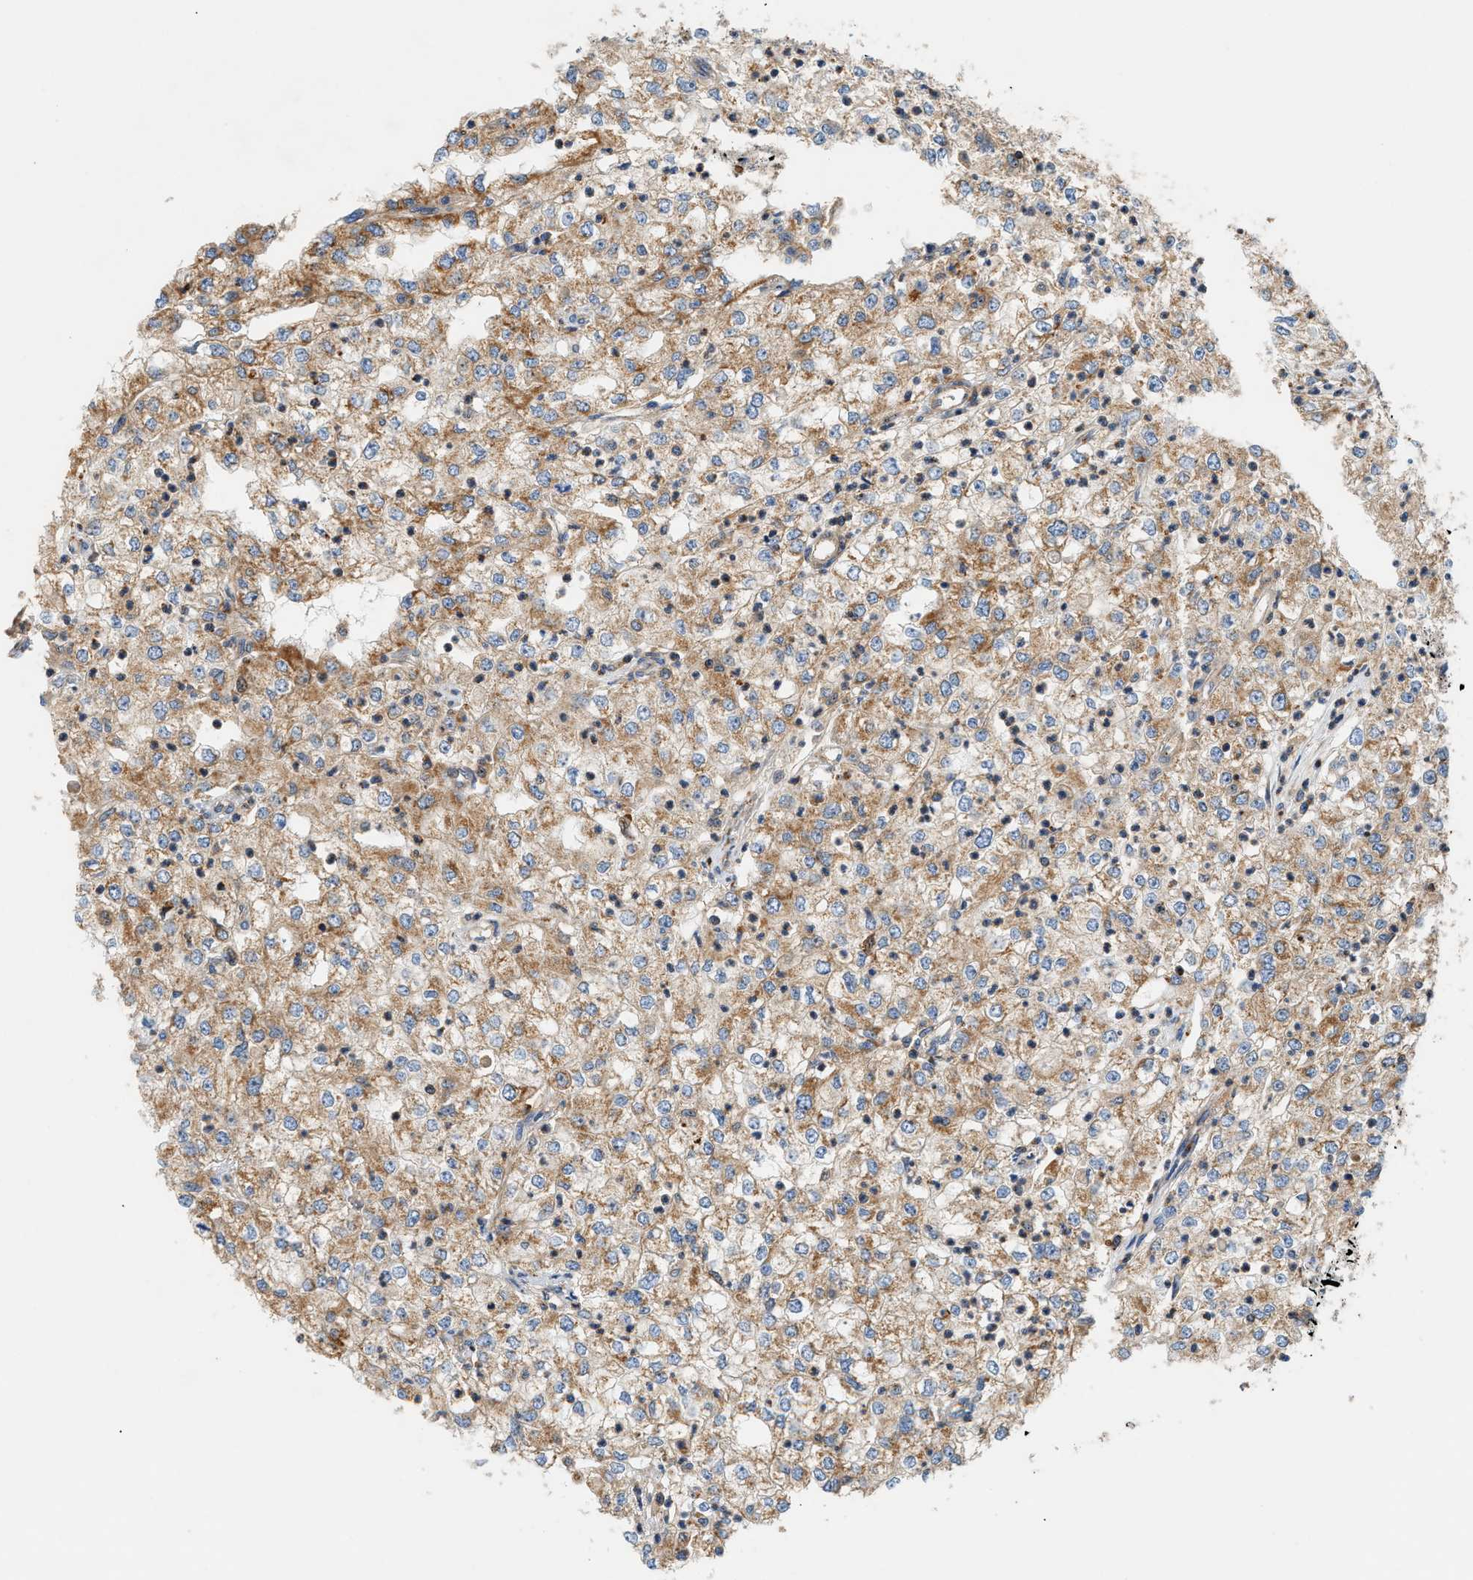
{"staining": {"intensity": "moderate", "quantity": ">75%", "location": "cytoplasmic/membranous"}, "tissue": "renal cancer", "cell_type": "Tumor cells", "image_type": "cancer", "snomed": [{"axis": "morphology", "description": "Adenocarcinoma, NOS"}, {"axis": "topography", "description": "Kidney"}], "caption": "Tumor cells exhibit moderate cytoplasmic/membranous expression in approximately >75% of cells in renal cancer.", "gene": "DHODH", "patient": {"sex": "female", "age": 54}}